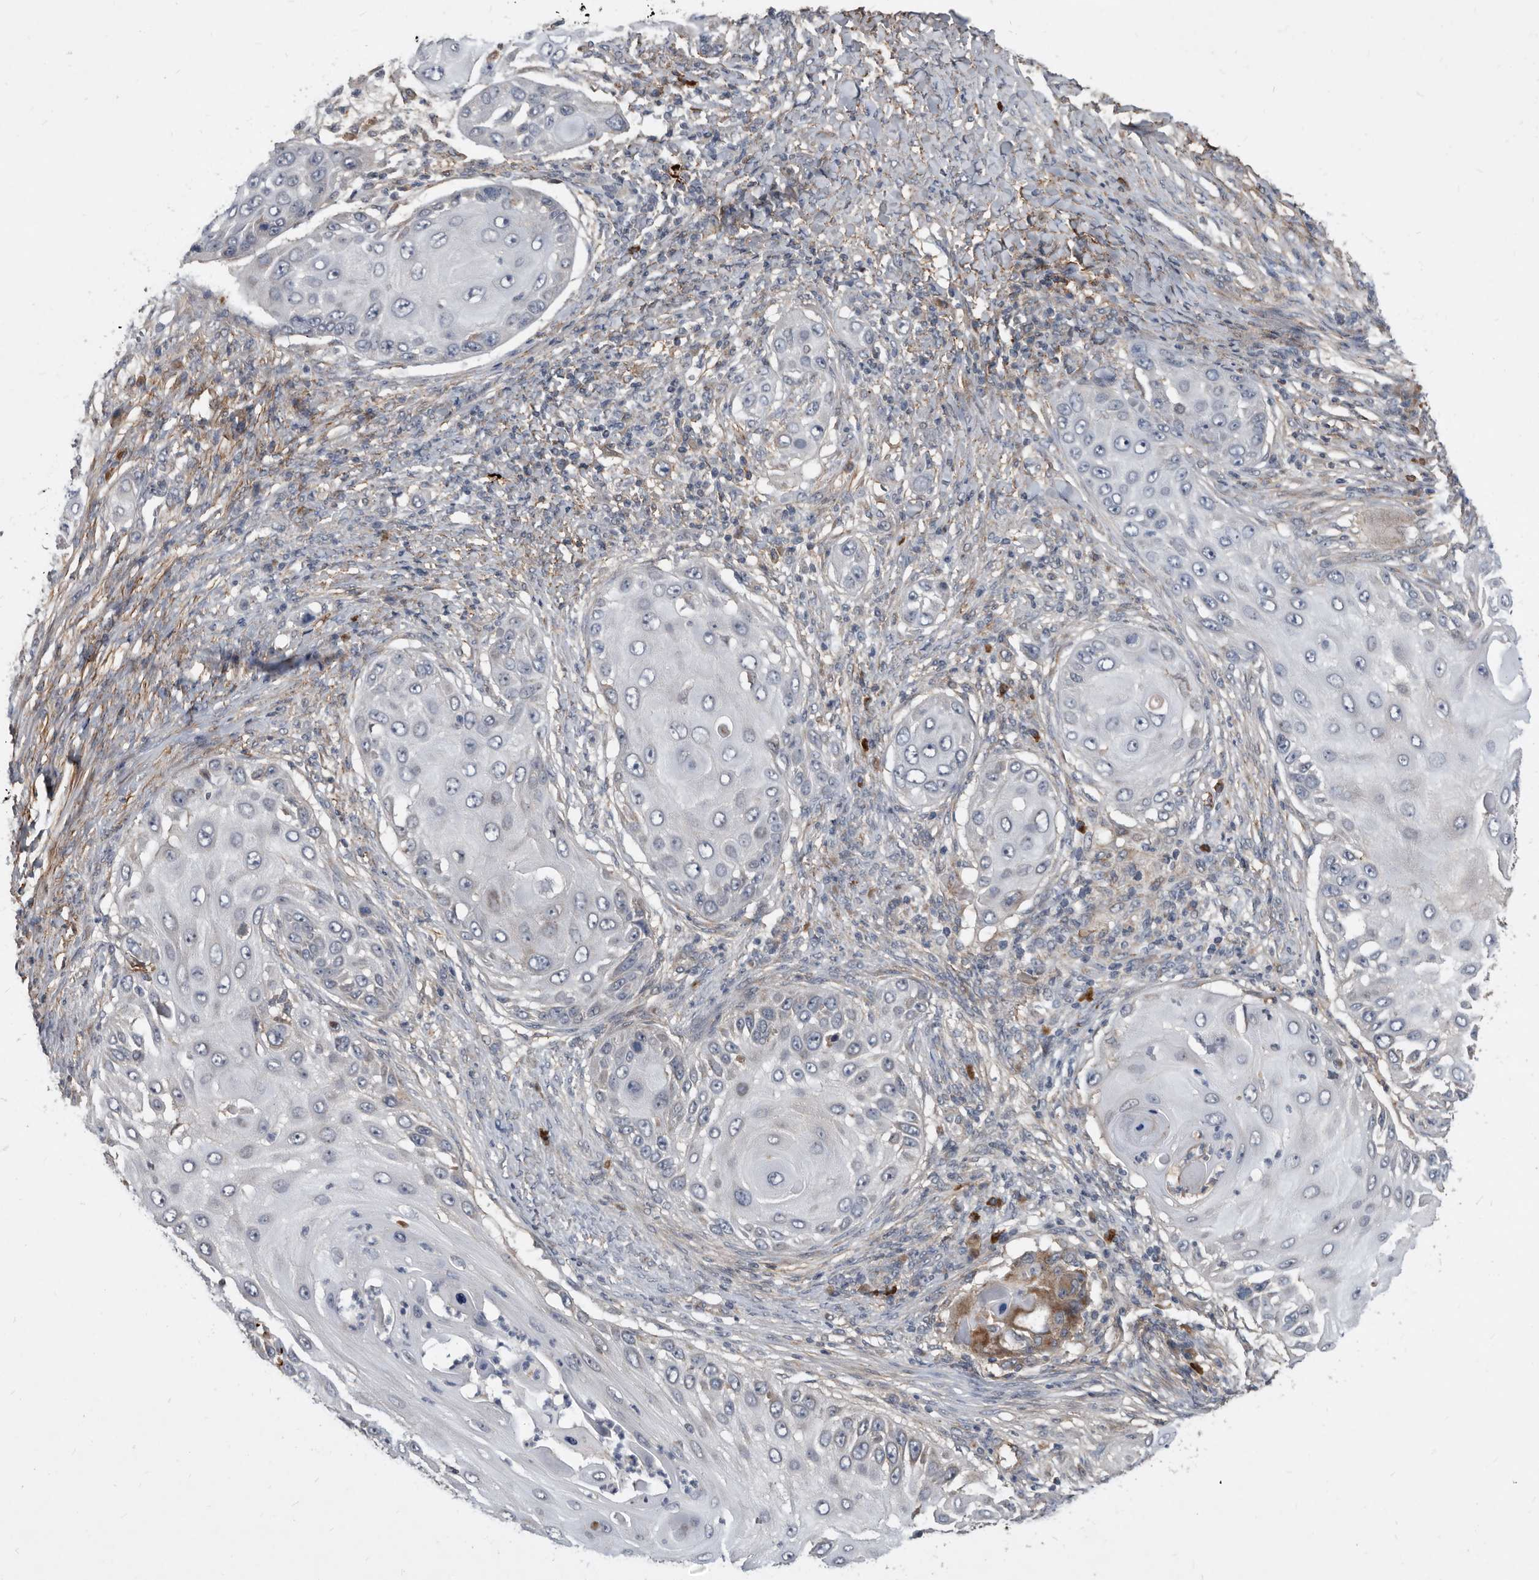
{"staining": {"intensity": "negative", "quantity": "none", "location": "none"}, "tissue": "skin cancer", "cell_type": "Tumor cells", "image_type": "cancer", "snomed": [{"axis": "morphology", "description": "Squamous cell carcinoma, NOS"}, {"axis": "topography", "description": "Skin"}], "caption": "Tumor cells show no significant protein staining in skin squamous cell carcinoma.", "gene": "PI15", "patient": {"sex": "female", "age": 44}}